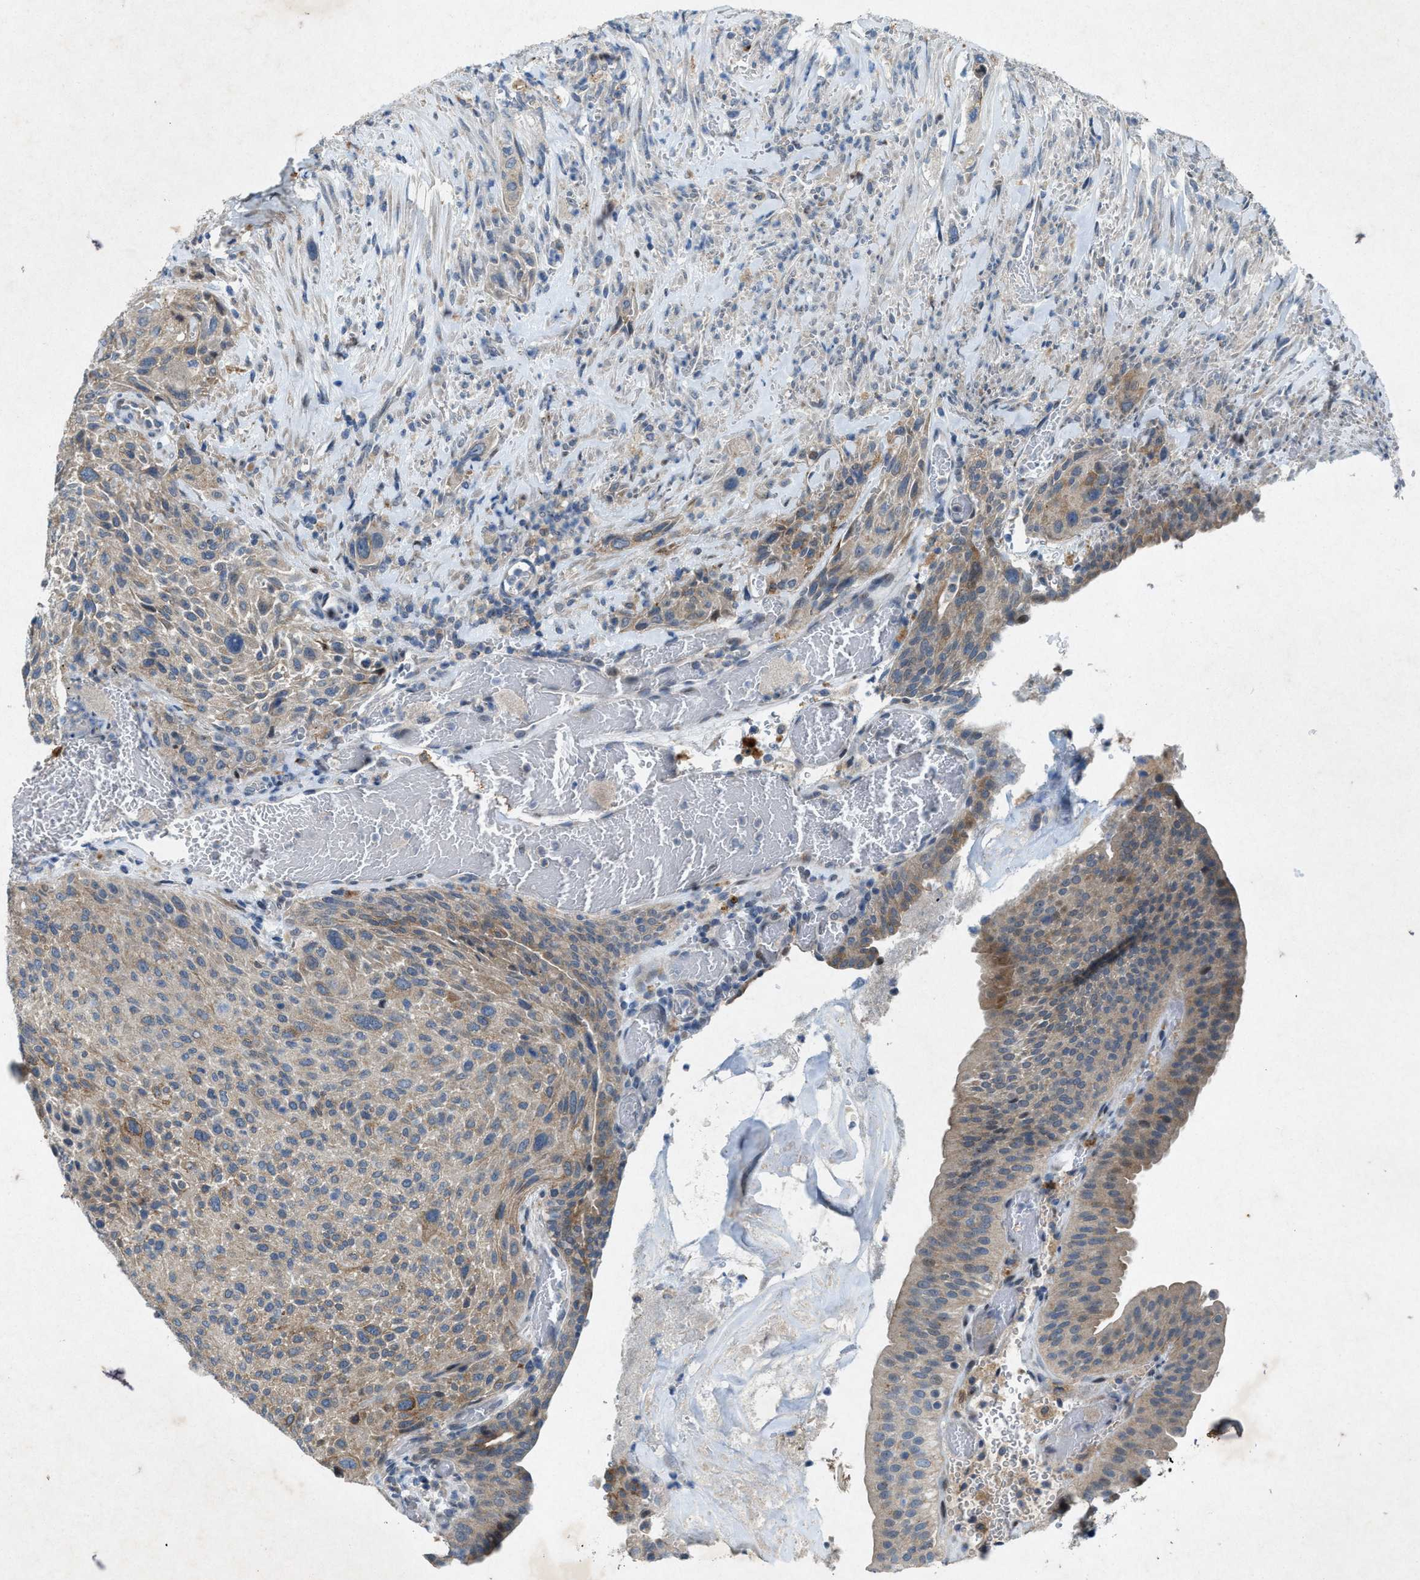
{"staining": {"intensity": "weak", "quantity": "25%-75%", "location": "cytoplasmic/membranous"}, "tissue": "urothelial cancer", "cell_type": "Tumor cells", "image_type": "cancer", "snomed": [{"axis": "morphology", "description": "Urothelial carcinoma, Low grade"}, {"axis": "morphology", "description": "Urothelial carcinoma, High grade"}, {"axis": "topography", "description": "Urinary bladder"}], "caption": "Urothelial cancer was stained to show a protein in brown. There is low levels of weak cytoplasmic/membranous expression in about 25%-75% of tumor cells.", "gene": "URGCP", "patient": {"sex": "male", "age": 35}}